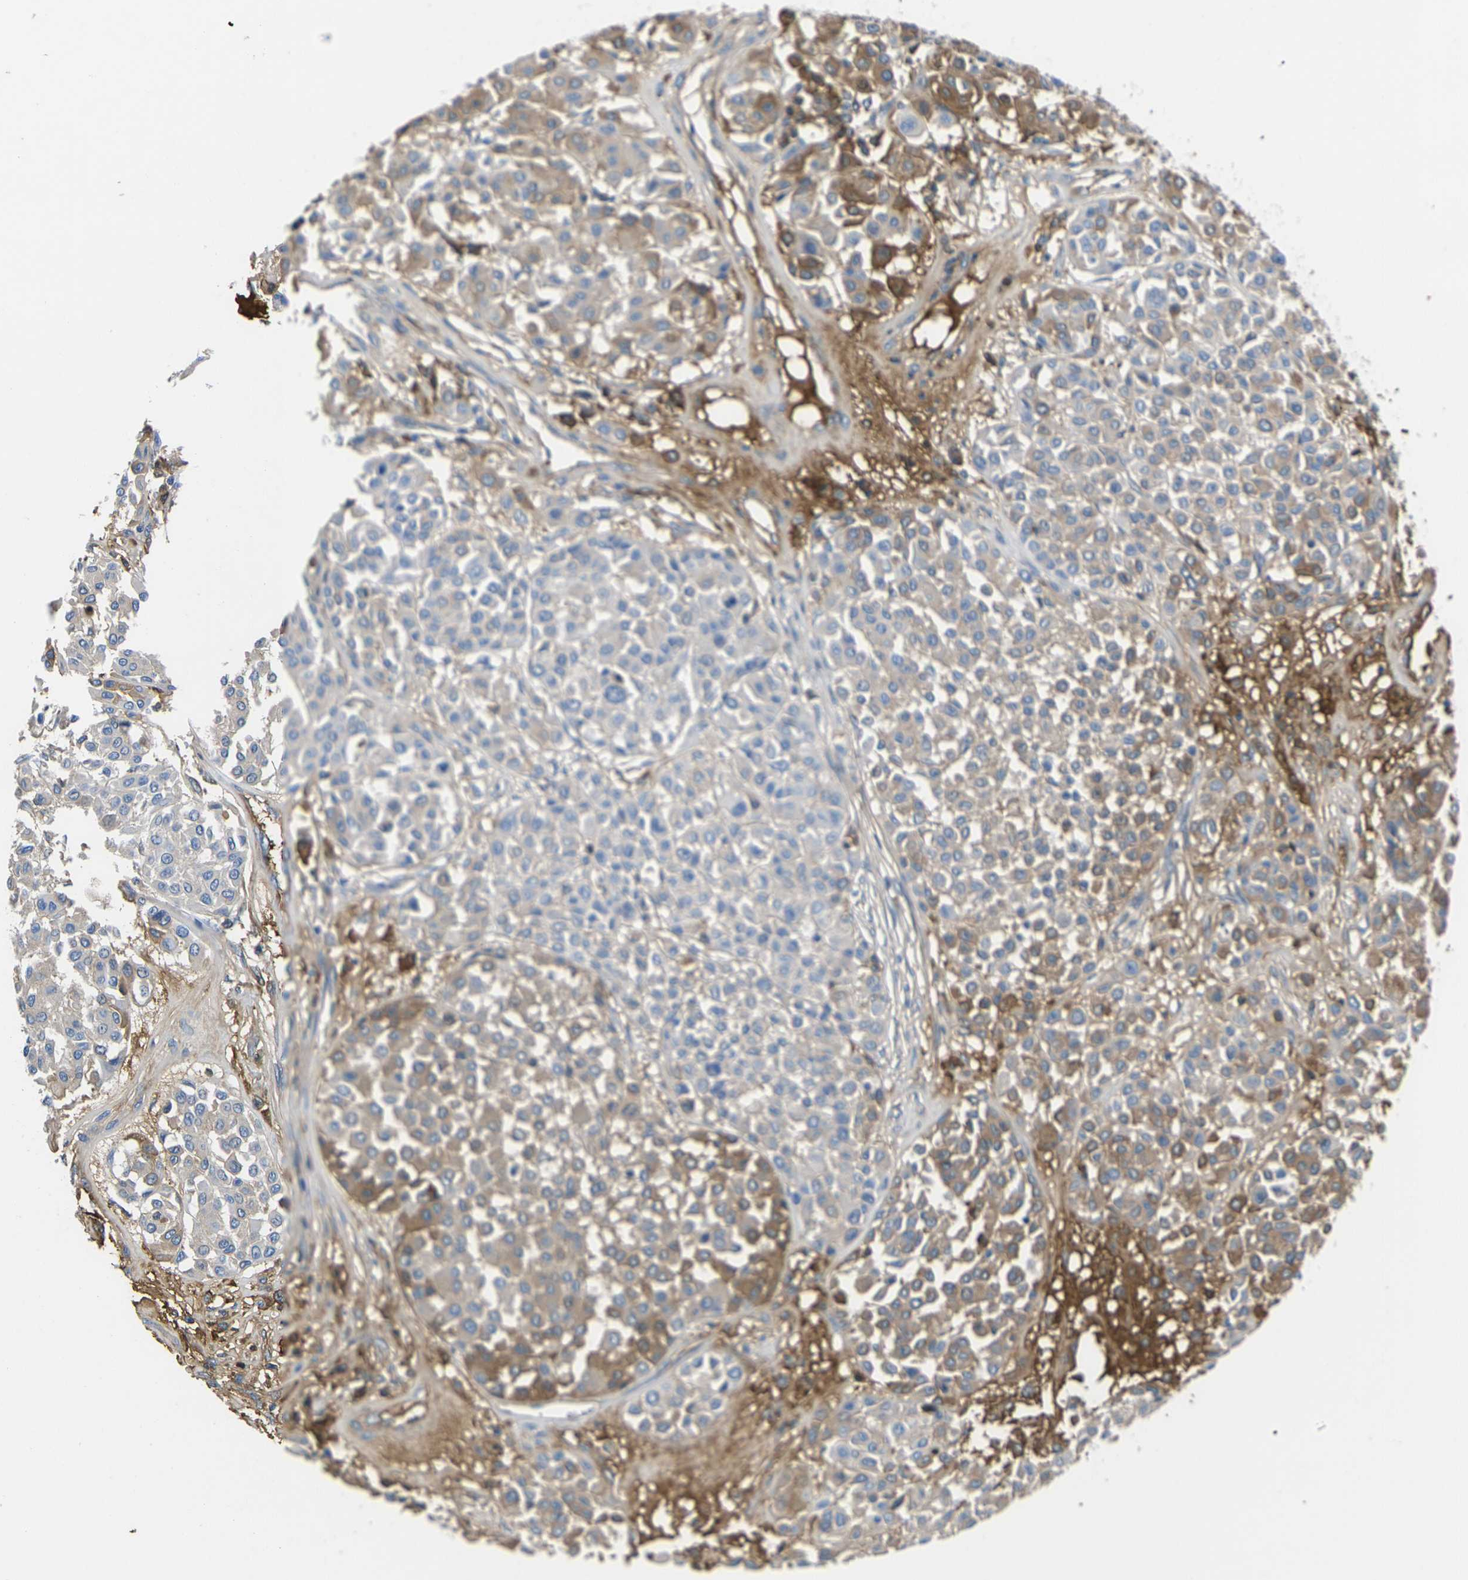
{"staining": {"intensity": "moderate", "quantity": ">75%", "location": "cytoplasmic/membranous"}, "tissue": "melanoma", "cell_type": "Tumor cells", "image_type": "cancer", "snomed": [{"axis": "morphology", "description": "Malignant melanoma, Metastatic site"}, {"axis": "topography", "description": "Soft tissue"}], "caption": "Protein expression analysis of melanoma shows moderate cytoplasmic/membranous expression in about >75% of tumor cells.", "gene": "GREM2", "patient": {"sex": "male", "age": 41}}